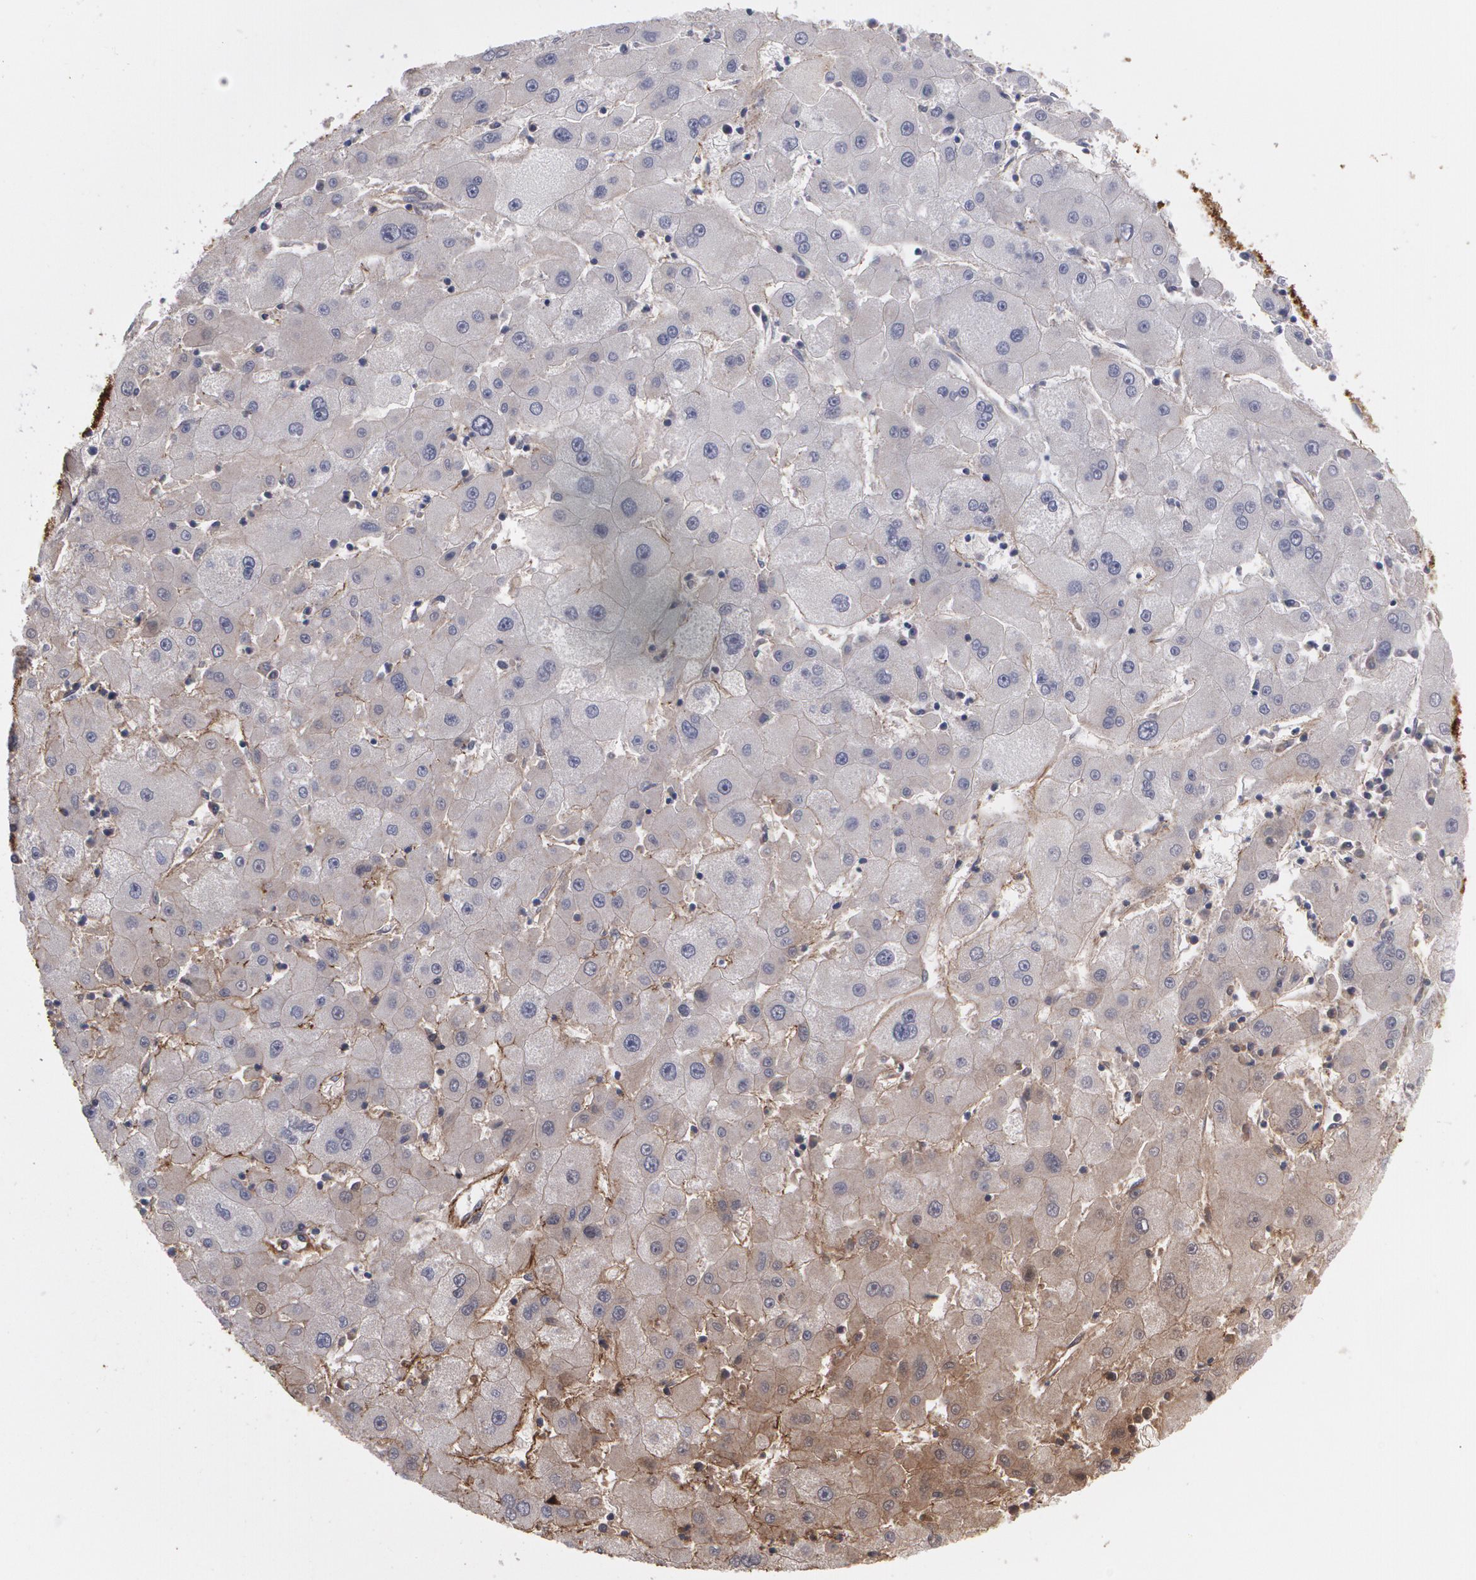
{"staining": {"intensity": "weak", "quantity": "25%-75%", "location": "cytoplasmic/membranous"}, "tissue": "liver cancer", "cell_type": "Tumor cells", "image_type": "cancer", "snomed": [{"axis": "morphology", "description": "Carcinoma, Hepatocellular, NOS"}, {"axis": "topography", "description": "Liver"}], "caption": "The image demonstrates a brown stain indicating the presence of a protein in the cytoplasmic/membranous of tumor cells in liver cancer (hepatocellular carcinoma).", "gene": "FBLN1", "patient": {"sex": "male", "age": 72}}